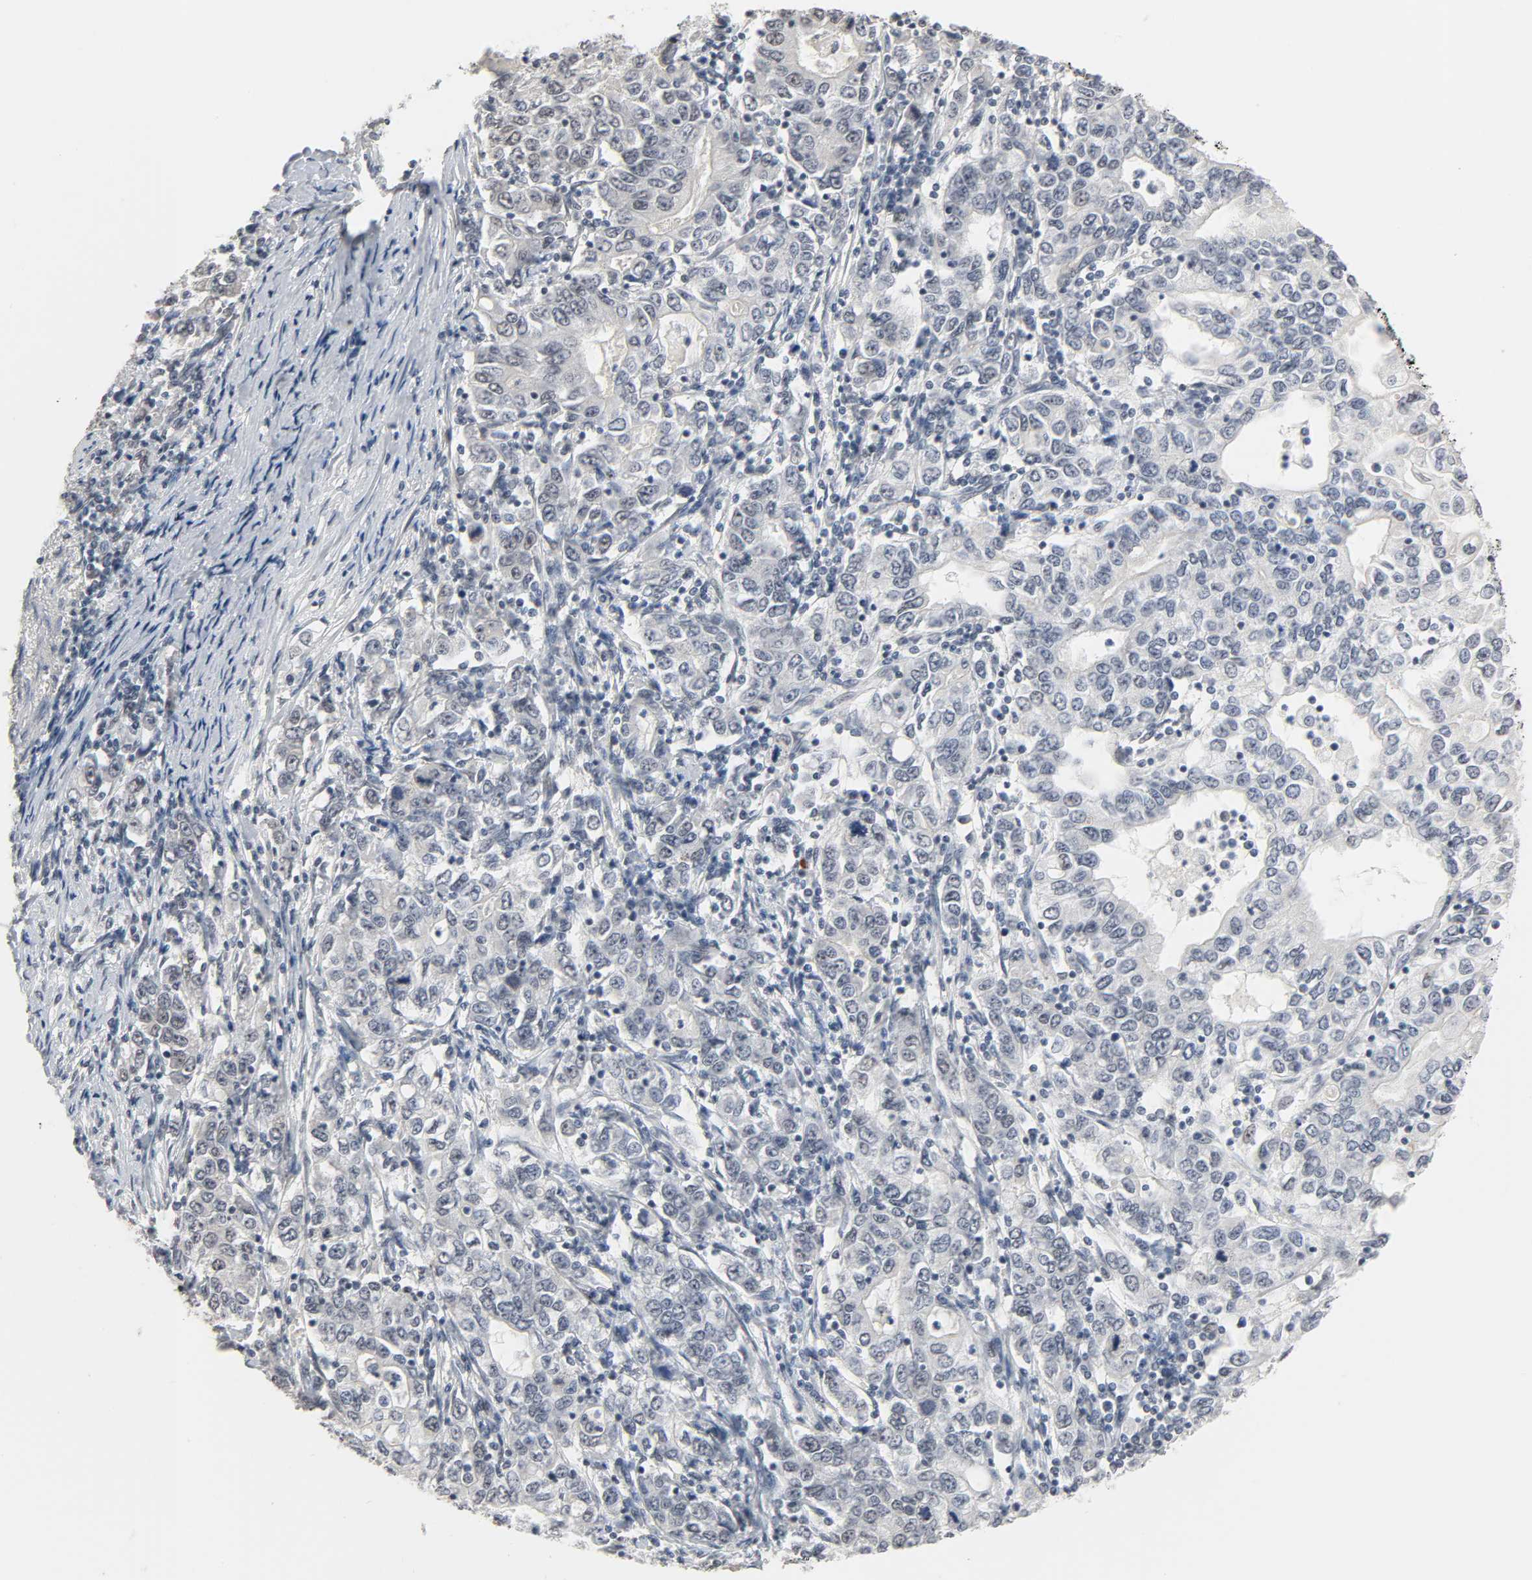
{"staining": {"intensity": "negative", "quantity": "none", "location": "none"}, "tissue": "stomach cancer", "cell_type": "Tumor cells", "image_type": "cancer", "snomed": [{"axis": "morphology", "description": "Adenocarcinoma, NOS"}, {"axis": "topography", "description": "Stomach, lower"}], "caption": "Tumor cells show no significant protein staining in adenocarcinoma (stomach).", "gene": "ACSS2", "patient": {"sex": "female", "age": 72}}